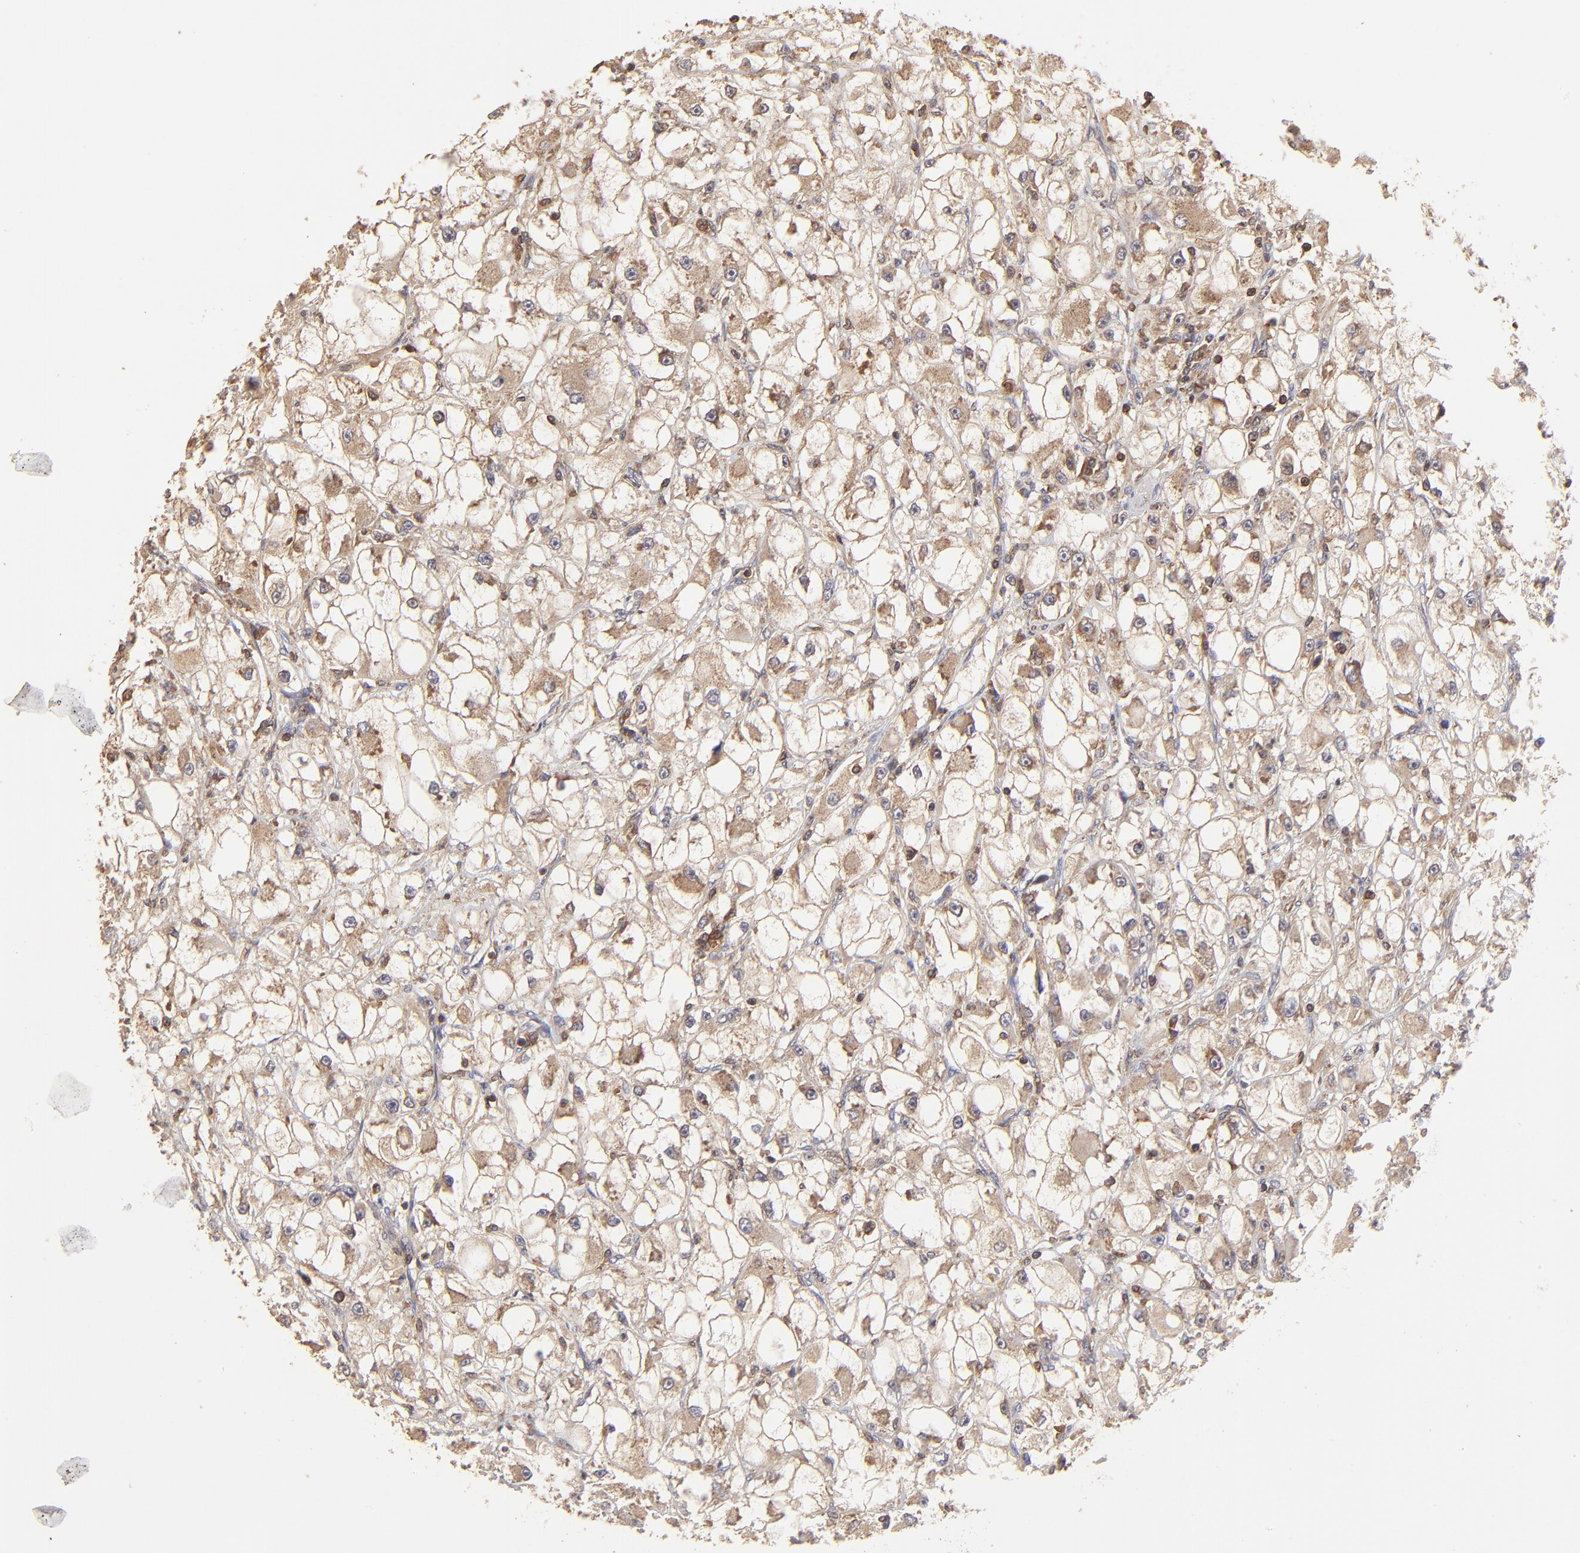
{"staining": {"intensity": "moderate", "quantity": ">75%", "location": "cytoplasmic/membranous,nuclear"}, "tissue": "renal cancer", "cell_type": "Tumor cells", "image_type": "cancer", "snomed": [{"axis": "morphology", "description": "Adenocarcinoma, NOS"}, {"axis": "topography", "description": "Kidney"}], "caption": "A brown stain shows moderate cytoplasmic/membranous and nuclear positivity of a protein in renal cancer tumor cells. The protein is shown in brown color, while the nuclei are stained blue.", "gene": "STON2", "patient": {"sex": "female", "age": 73}}